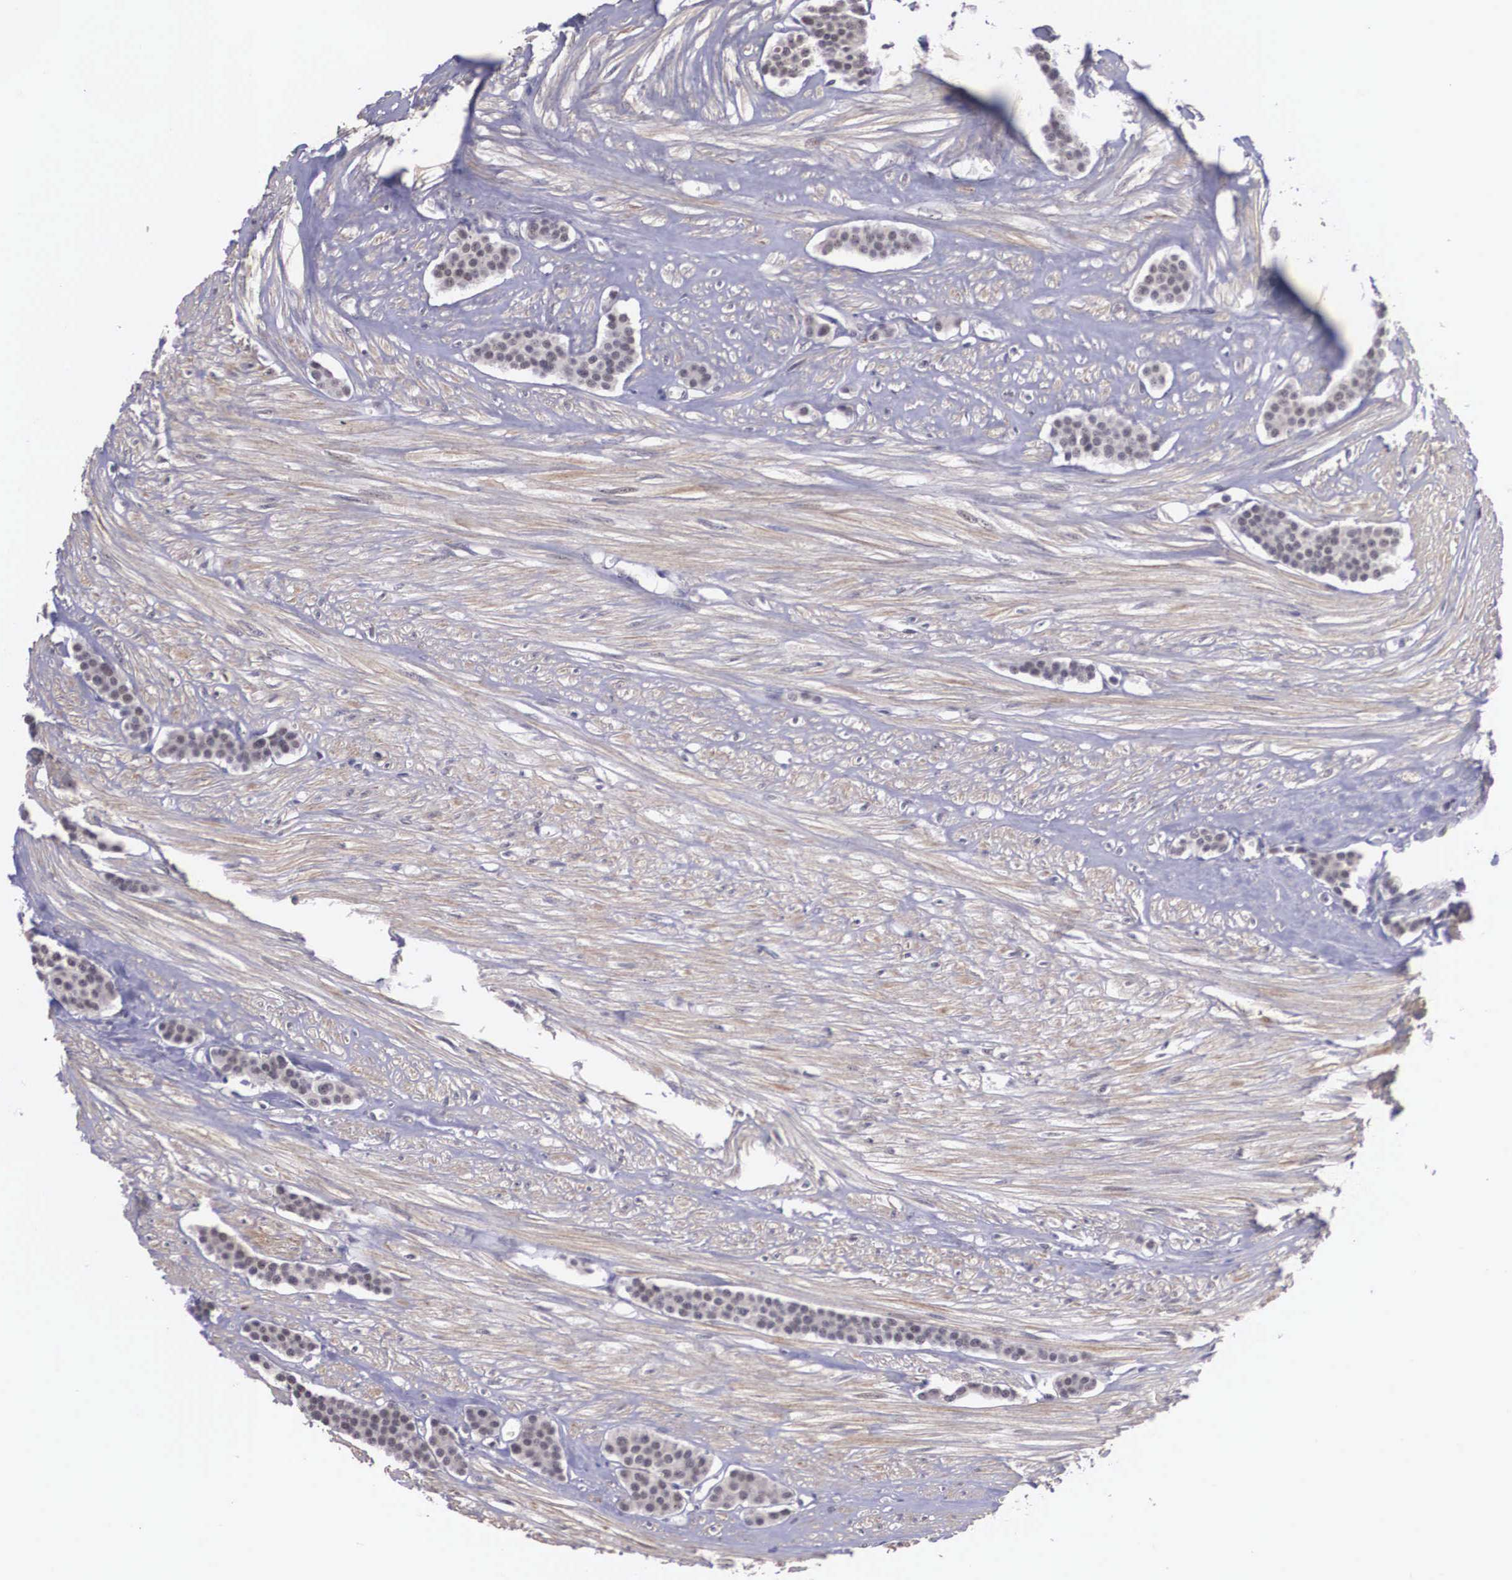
{"staining": {"intensity": "negative", "quantity": "none", "location": "none"}, "tissue": "carcinoid", "cell_type": "Tumor cells", "image_type": "cancer", "snomed": [{"axis": "morphology", "description": "Carcinoid, malignant, NOS"}, {"axis": "topography", "description": "Small intestine"}], "caption": "DAB immunohistochemical staining of carcinoid (malignant) exhibits no significant positivity in tumor cells.", "gene": "ZNF275", "patient": {"sex": "male", "age": 60}}